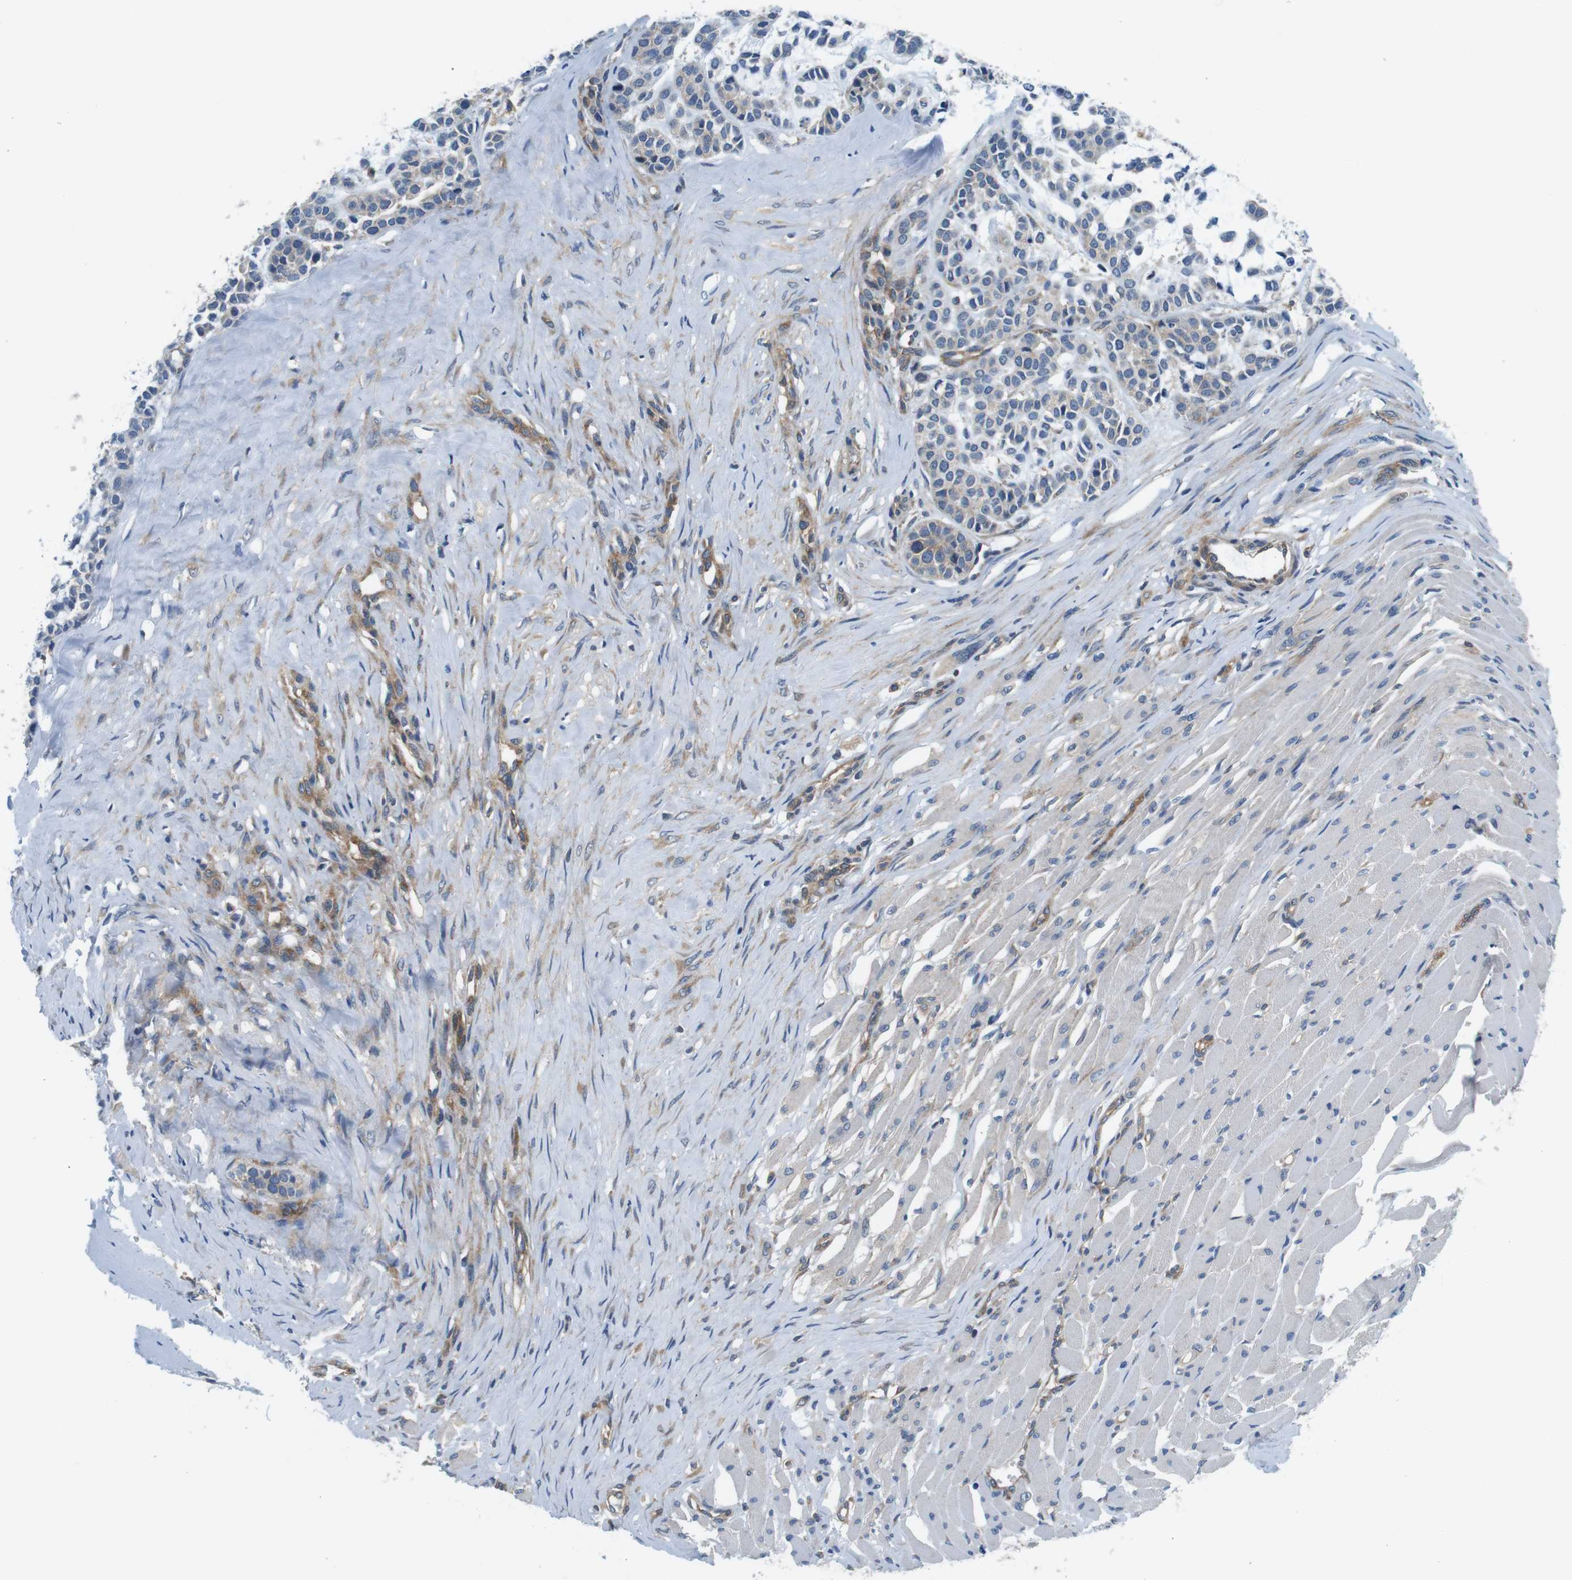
{"staining": {"intensity": "negative", "quantity": "none", "location": "none"}, "tissue": "head and neck cancer", "cell_type": "Tumor cells", "image_type": "cancer", "snomed": [{"axis": "morphology", "description": "Adenocarcinoma, NOS"}, {"axis": "morphology", "description": "Adenoma, NOS"}, {"axis": "topography", "description": "Head-Neck"}], "caption": "This image is of head and neck adenocarcinoma stained with immunohistochemistry (IHC) to label a protein in brown with the nuclei are counter-stained blue. There is no staining in tumor cells. (DAB (3,3'-diaminobenzidine) IHC with hematoxylin counter stain).", "gene": "EIF2B5", "patient": {"sex": "female", "age": 55}}